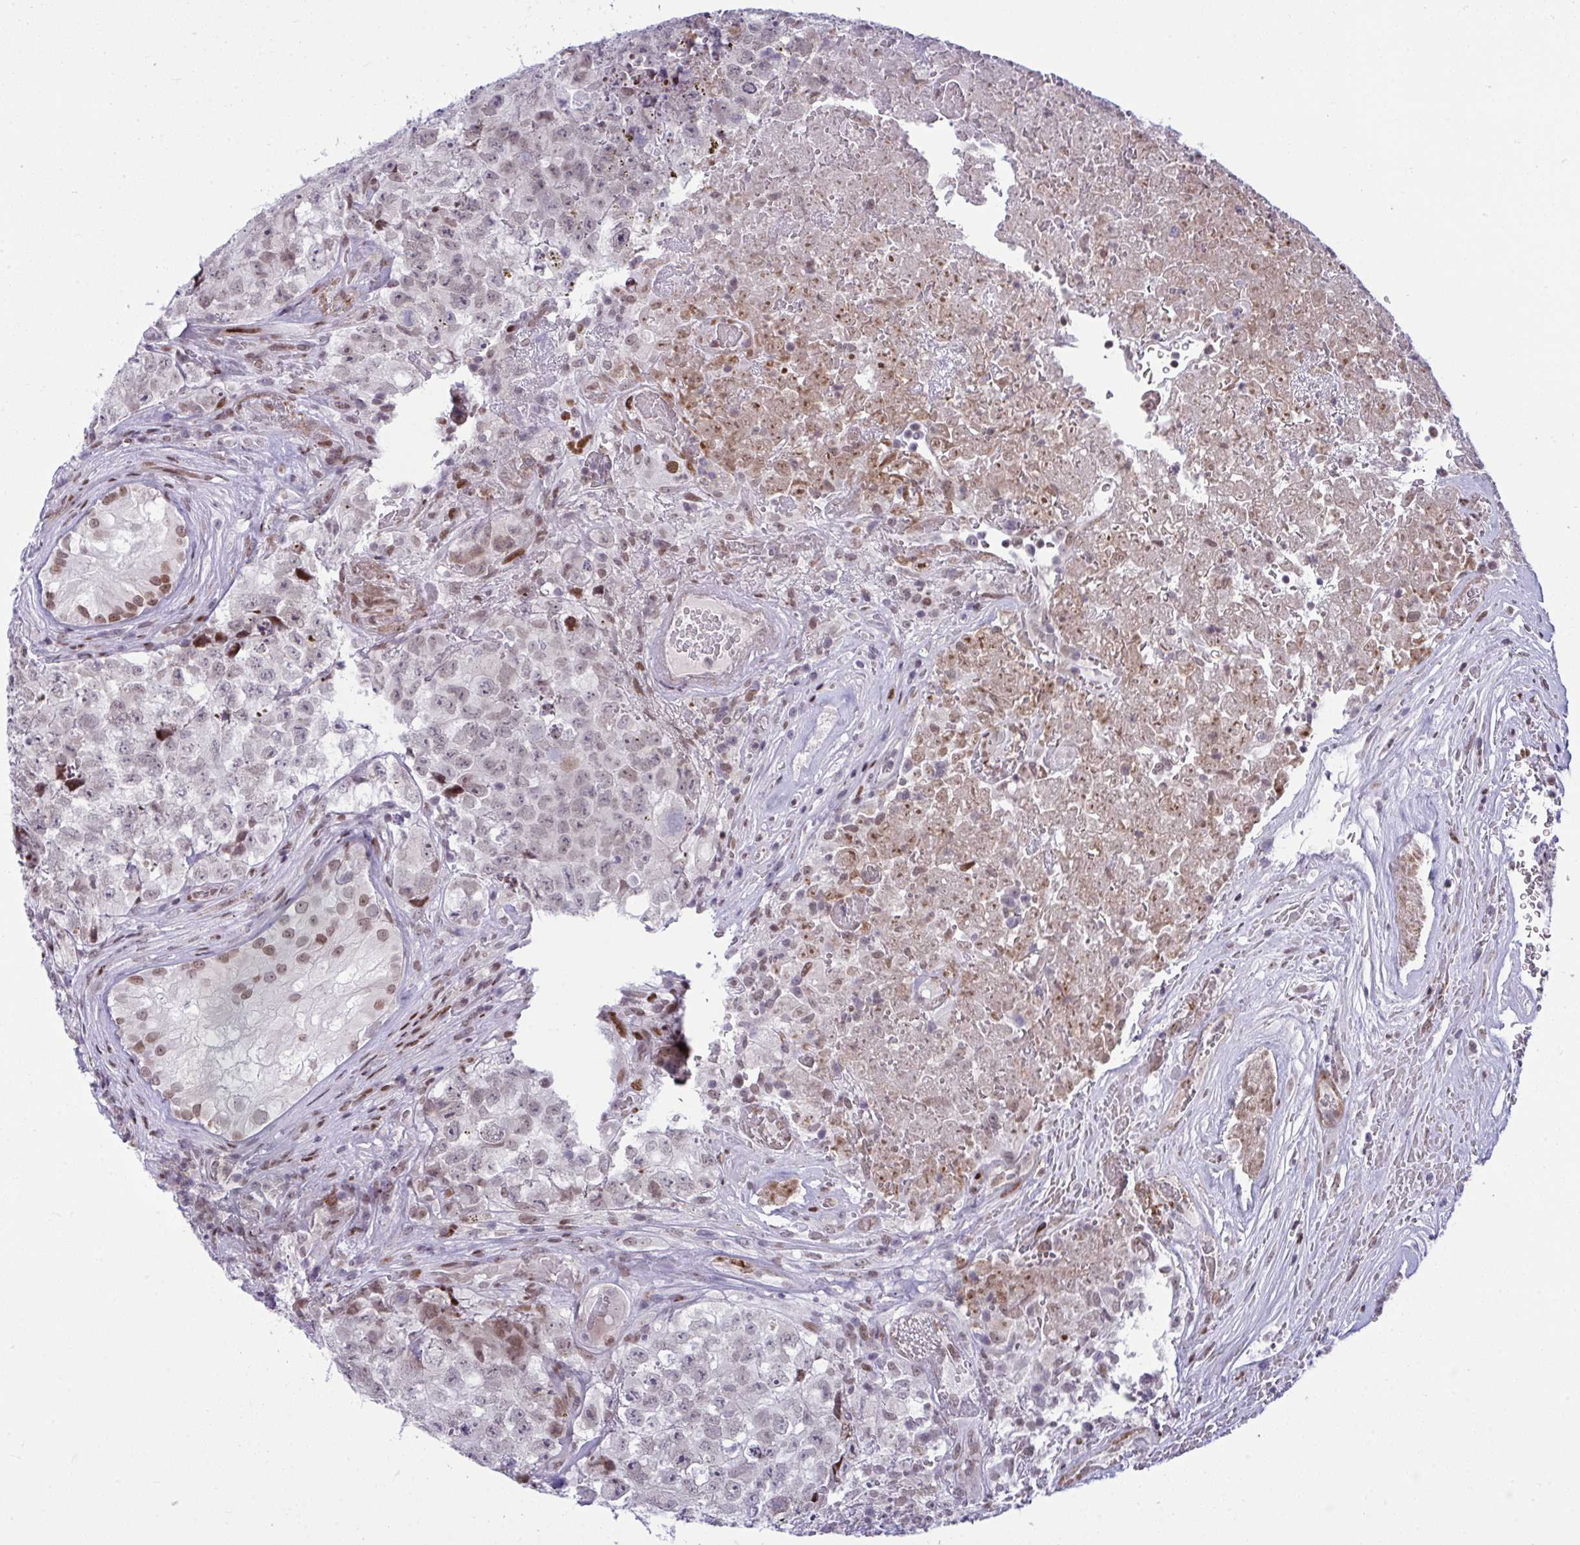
{"staining": {"intensity": "negative", "quantity": "none", "location": "none"}, "tissue": "testis cancer", "cell_type": "Tumor cells", "image_type": "cancer", "snomed": [{"axis": "morphology", "description": "Carcinoma, Embryonal, NOS"}, {"axis": "topography", "description": "Testis"}], "caption": "DAB immunohistochemical staining of human testis embryonal carcinoma shows no significant expression in tumor cells.", "gene": "ZFHX3", "patient": {"sex": "male", "age": 18}}